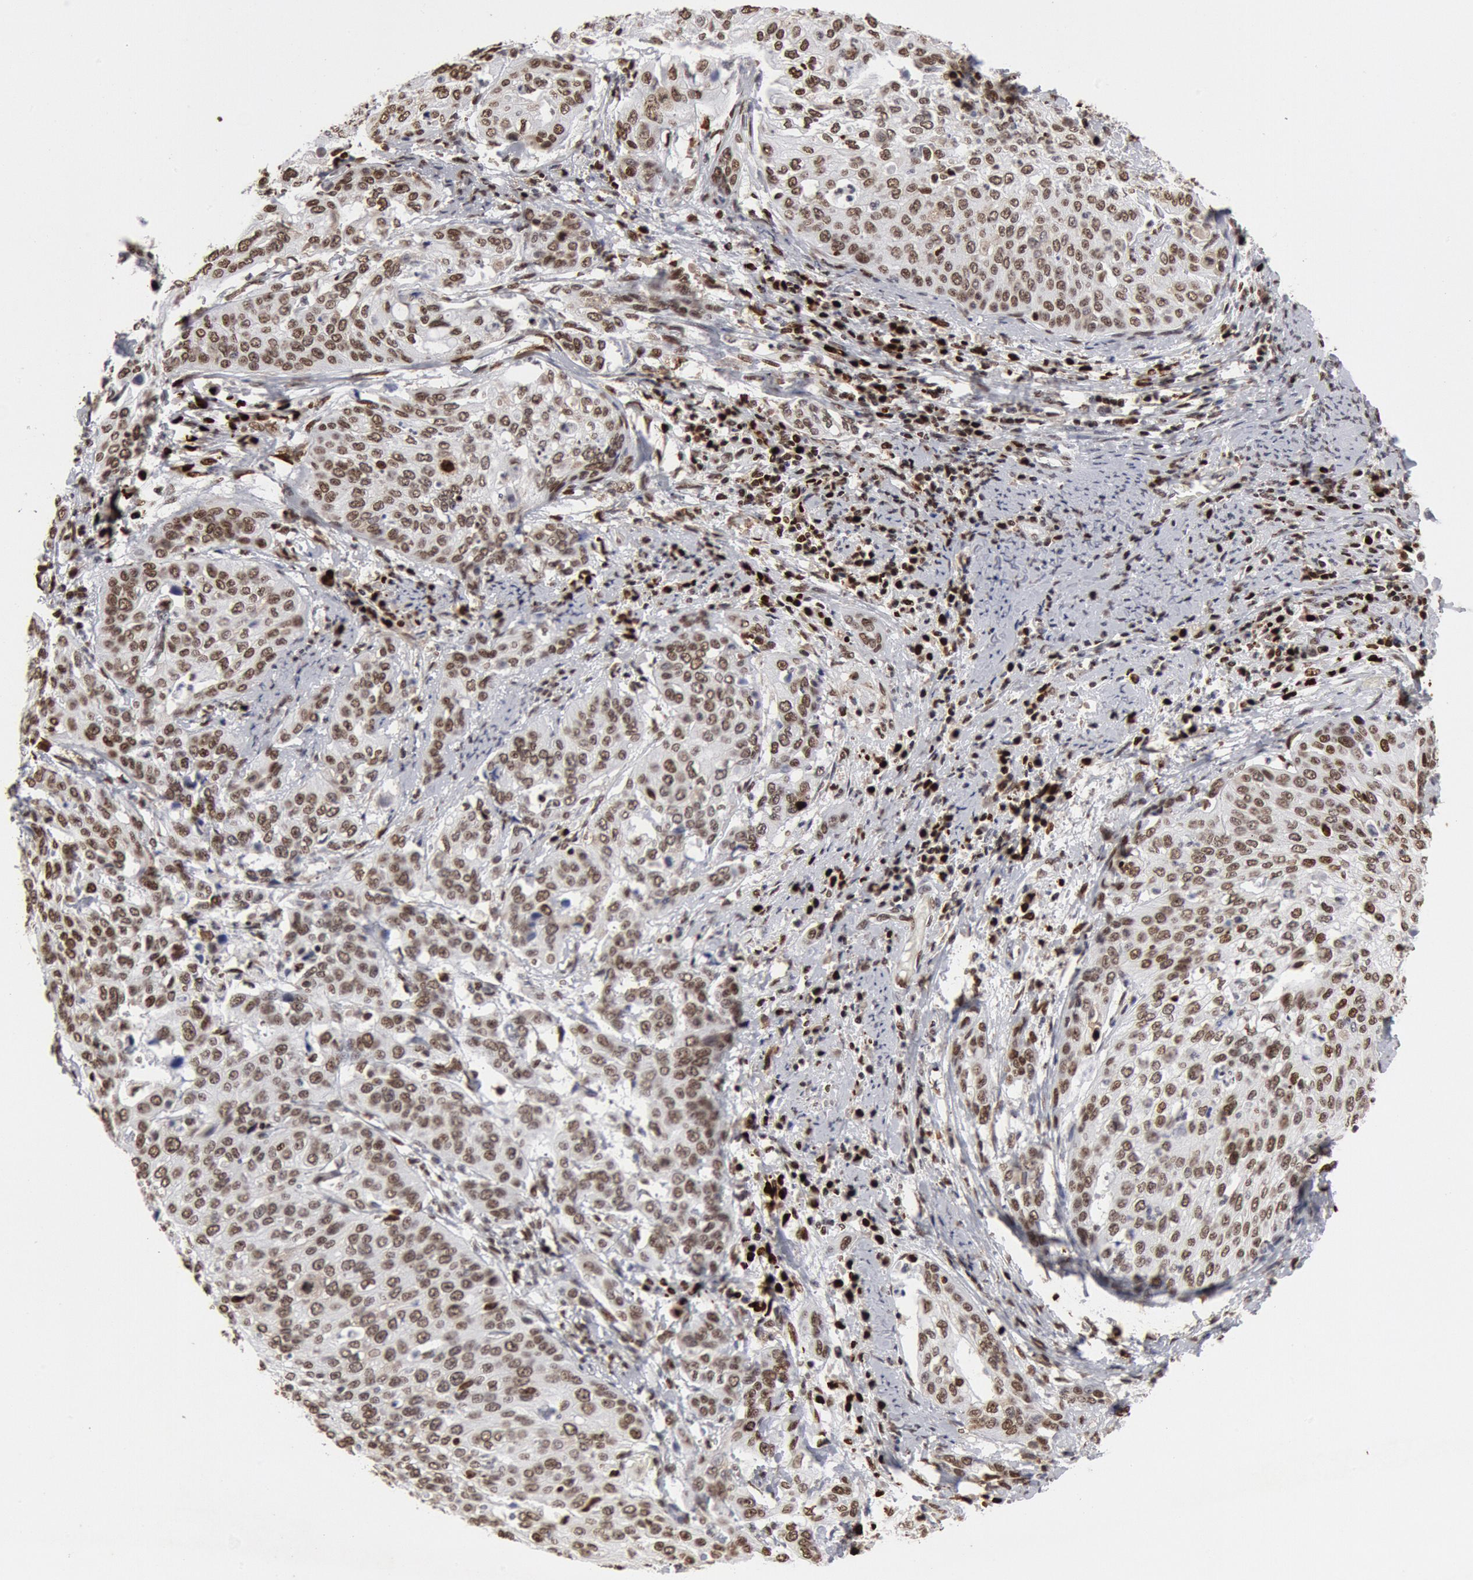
{"staining": {"intensity": "moderate", "quantity": ">75%", "location": "nuclear"}, "tissue": "cervical cancer", "cell_type": "Tumor cells", "image_type": "cancer", "snomed": [{"axis": "morphology", "description": "Squamous cell carcinoma, NOS"}, {"axis": "topography", "description": "Cervix"}], "caption": "A photomicrograph showing moderate nuclear positivity in approximately >75% of tumor cells in squamous cell carcinoma (cervical), as visualized by brown immunohistochemical staining.", "gene": "SUB1", "patient": {"sex": "female", "age": 41}}